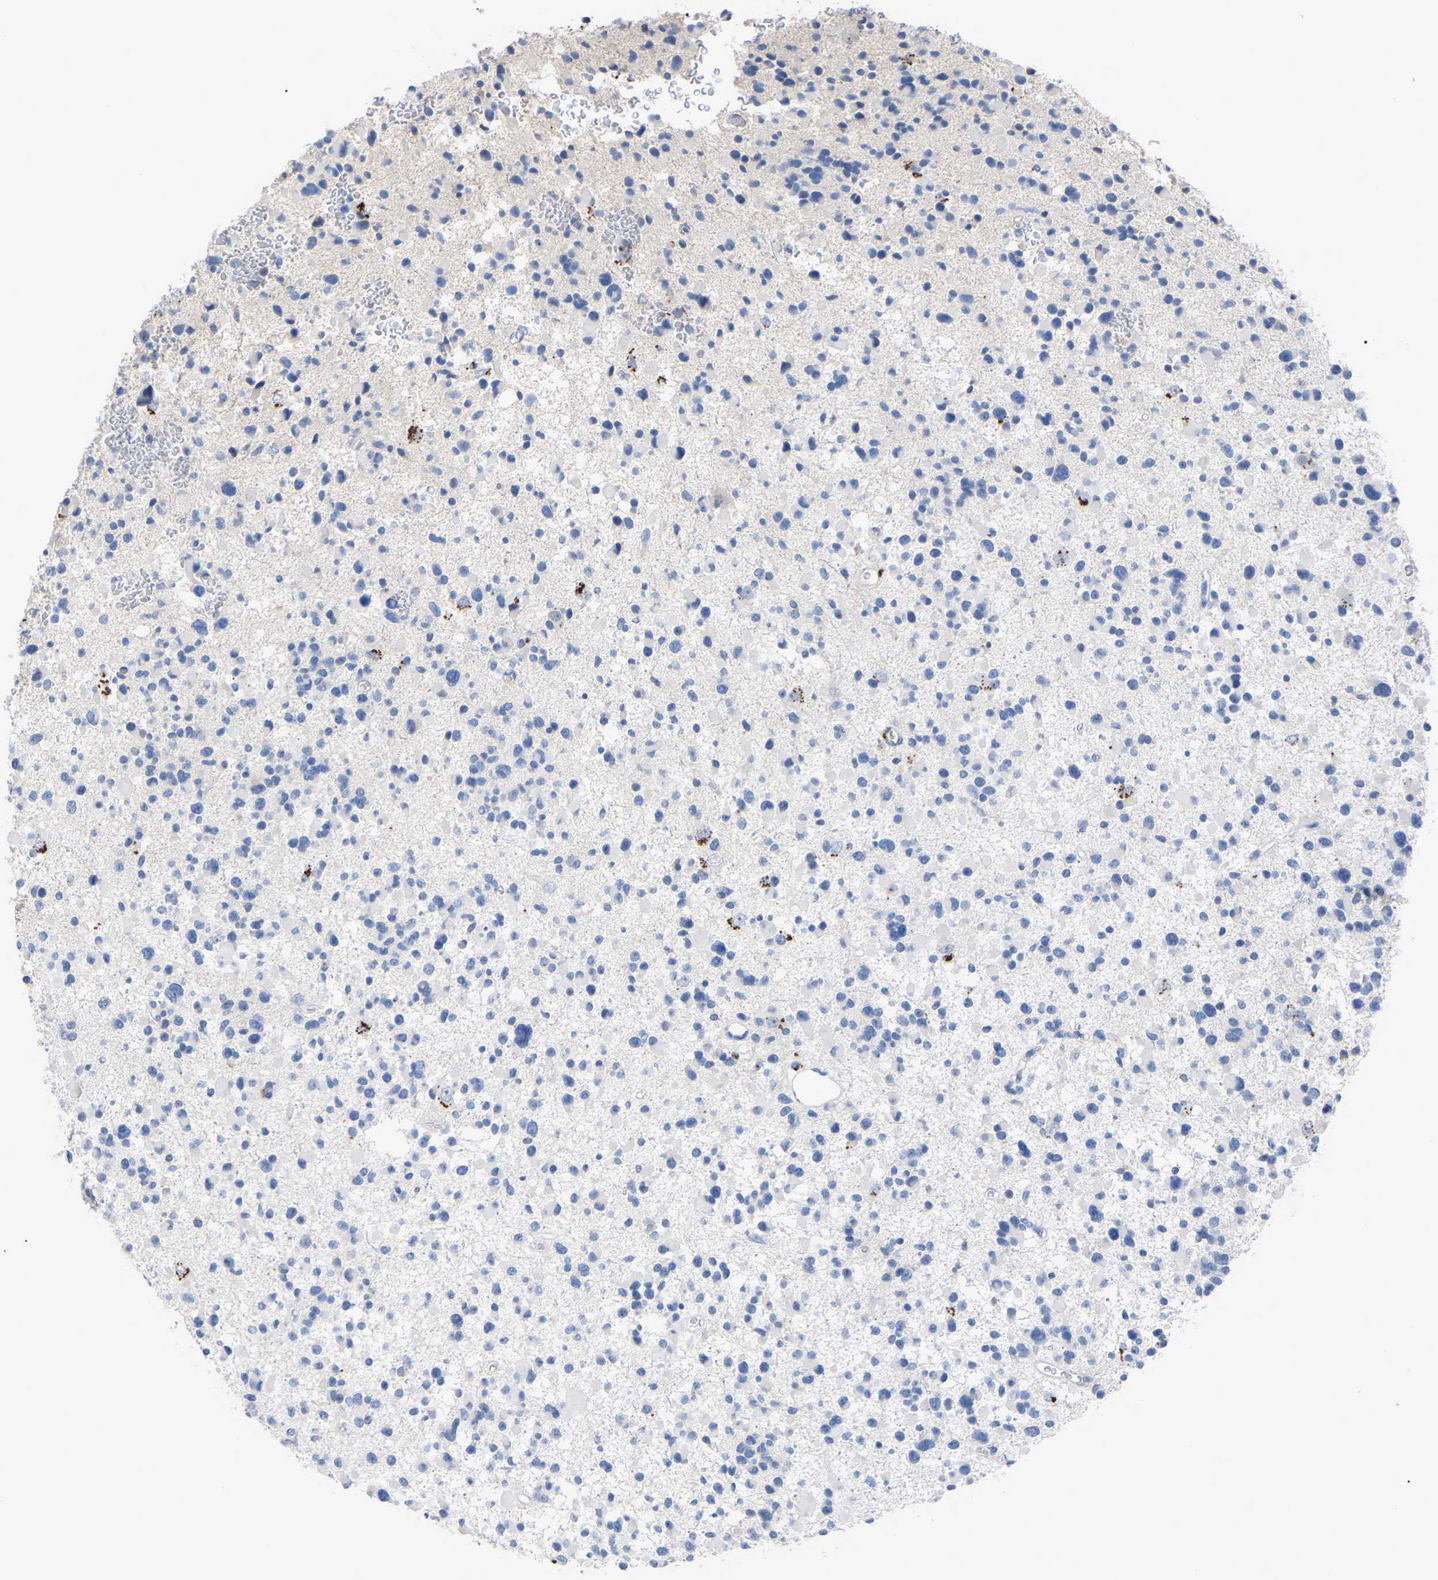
{"staining": {"intensity": "negative", "quantity": "none", "location": "none"}, "tissue": "glioma", "cell_type": "Tumor cells", "image_type": "cancer", "snomed": [{"axis": "morphology", "description": "Glioma, malignant, Low grade"}, {"axis": "topography", "description": "Brain"}], "caption": "Glioma stained for a protein using IHC exhibits no positivity tumor cells.", "gene": "SMPD2", "patient": {"sex": "female", "age": 22}}